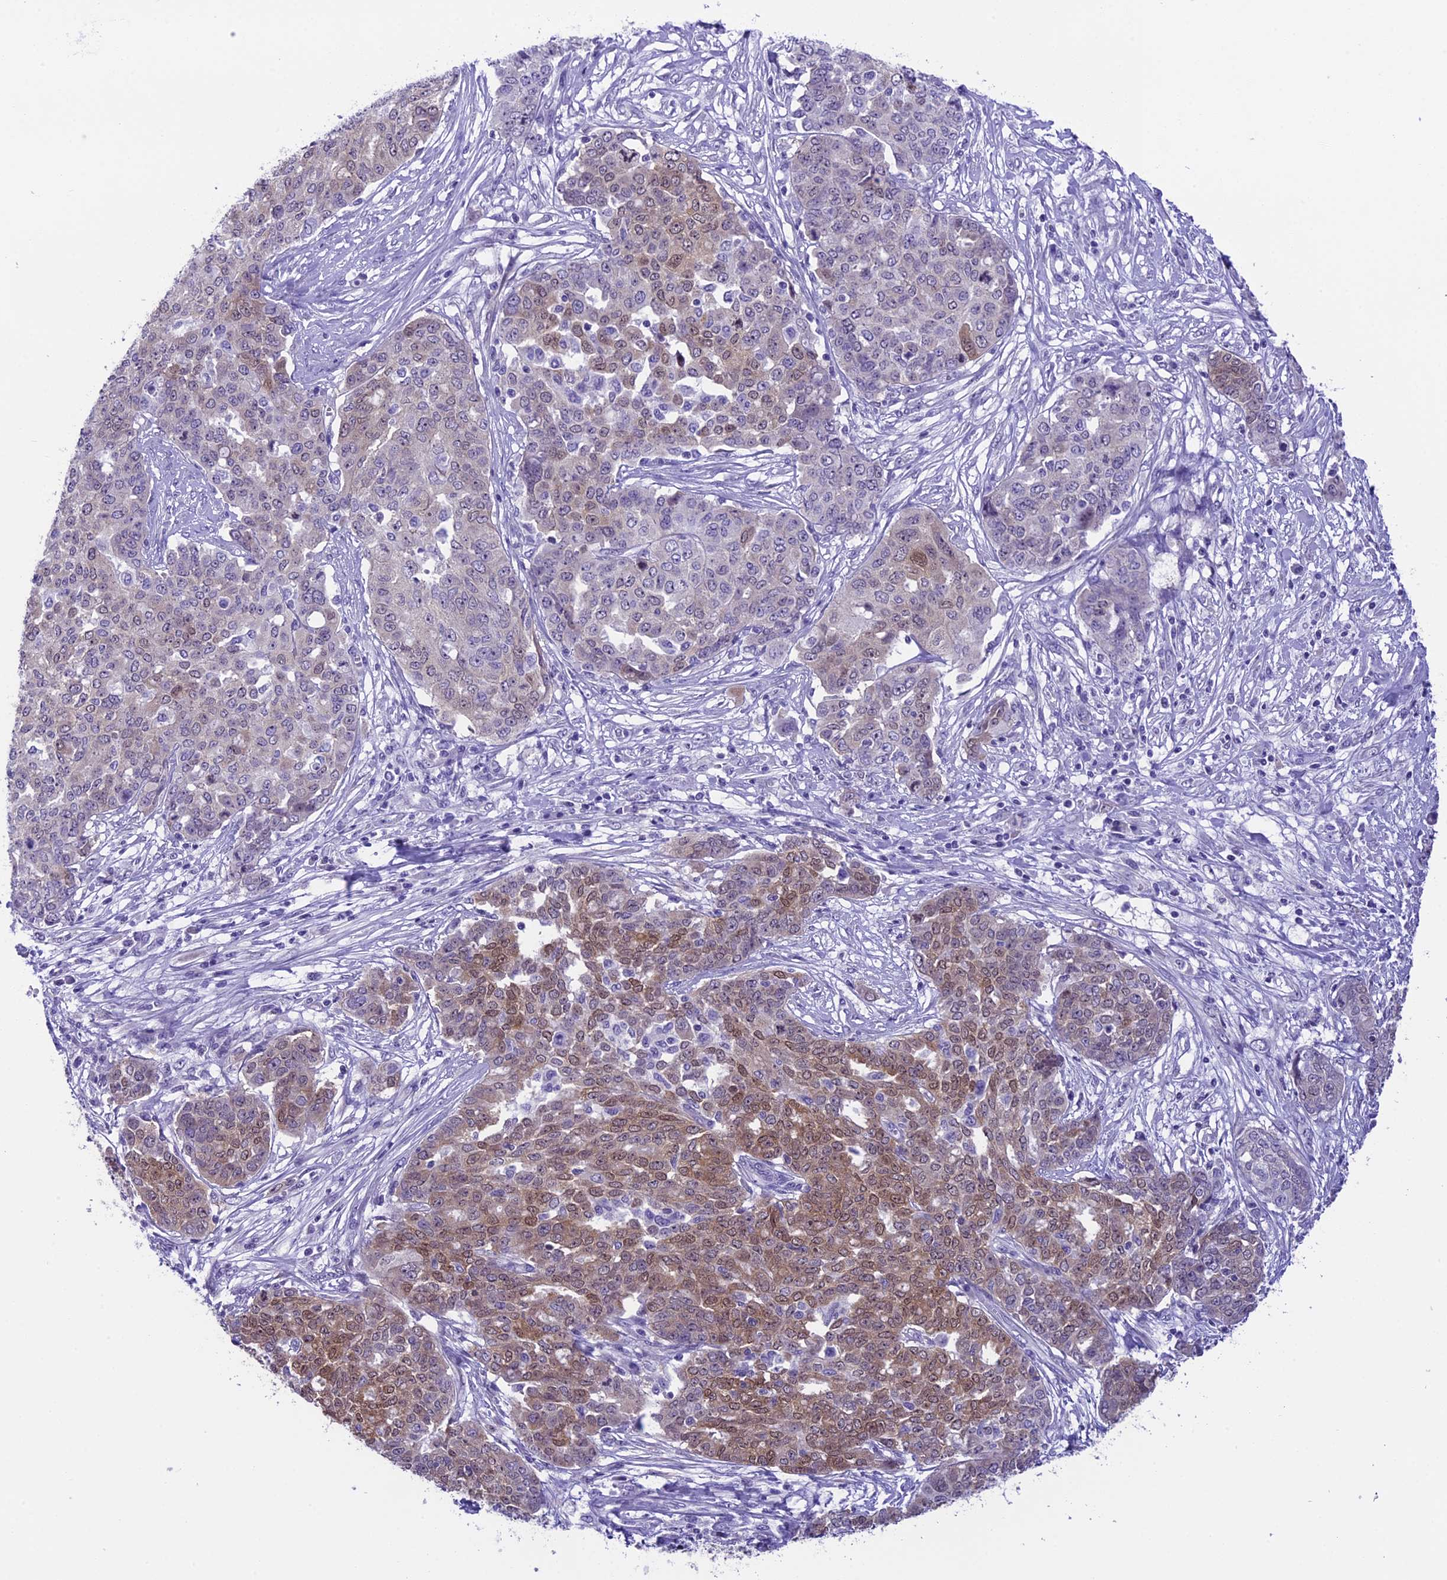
{"staining": {"intensity": "weak", "quantity": "<25%", "location": "cytoplasmic/membranous"}, "tissue": "ovarian cancer", "cell_type": "Tumor cells", "image_type": "cancer", "snomed": [{"axis": "morphology", "description": "Cystadenocarcinoma, serous, NOS"}, {"axis": "topography", "description": "Soft tissue"}, {"axis": "topography", "description": "Ovary"}], "caption": "A histopathology image of ovarian cancer stained for a protein demonstrates no brown staining in tumor cells.", "gene": "PRR15", "patient": {"sex": "female", "age": 57}}